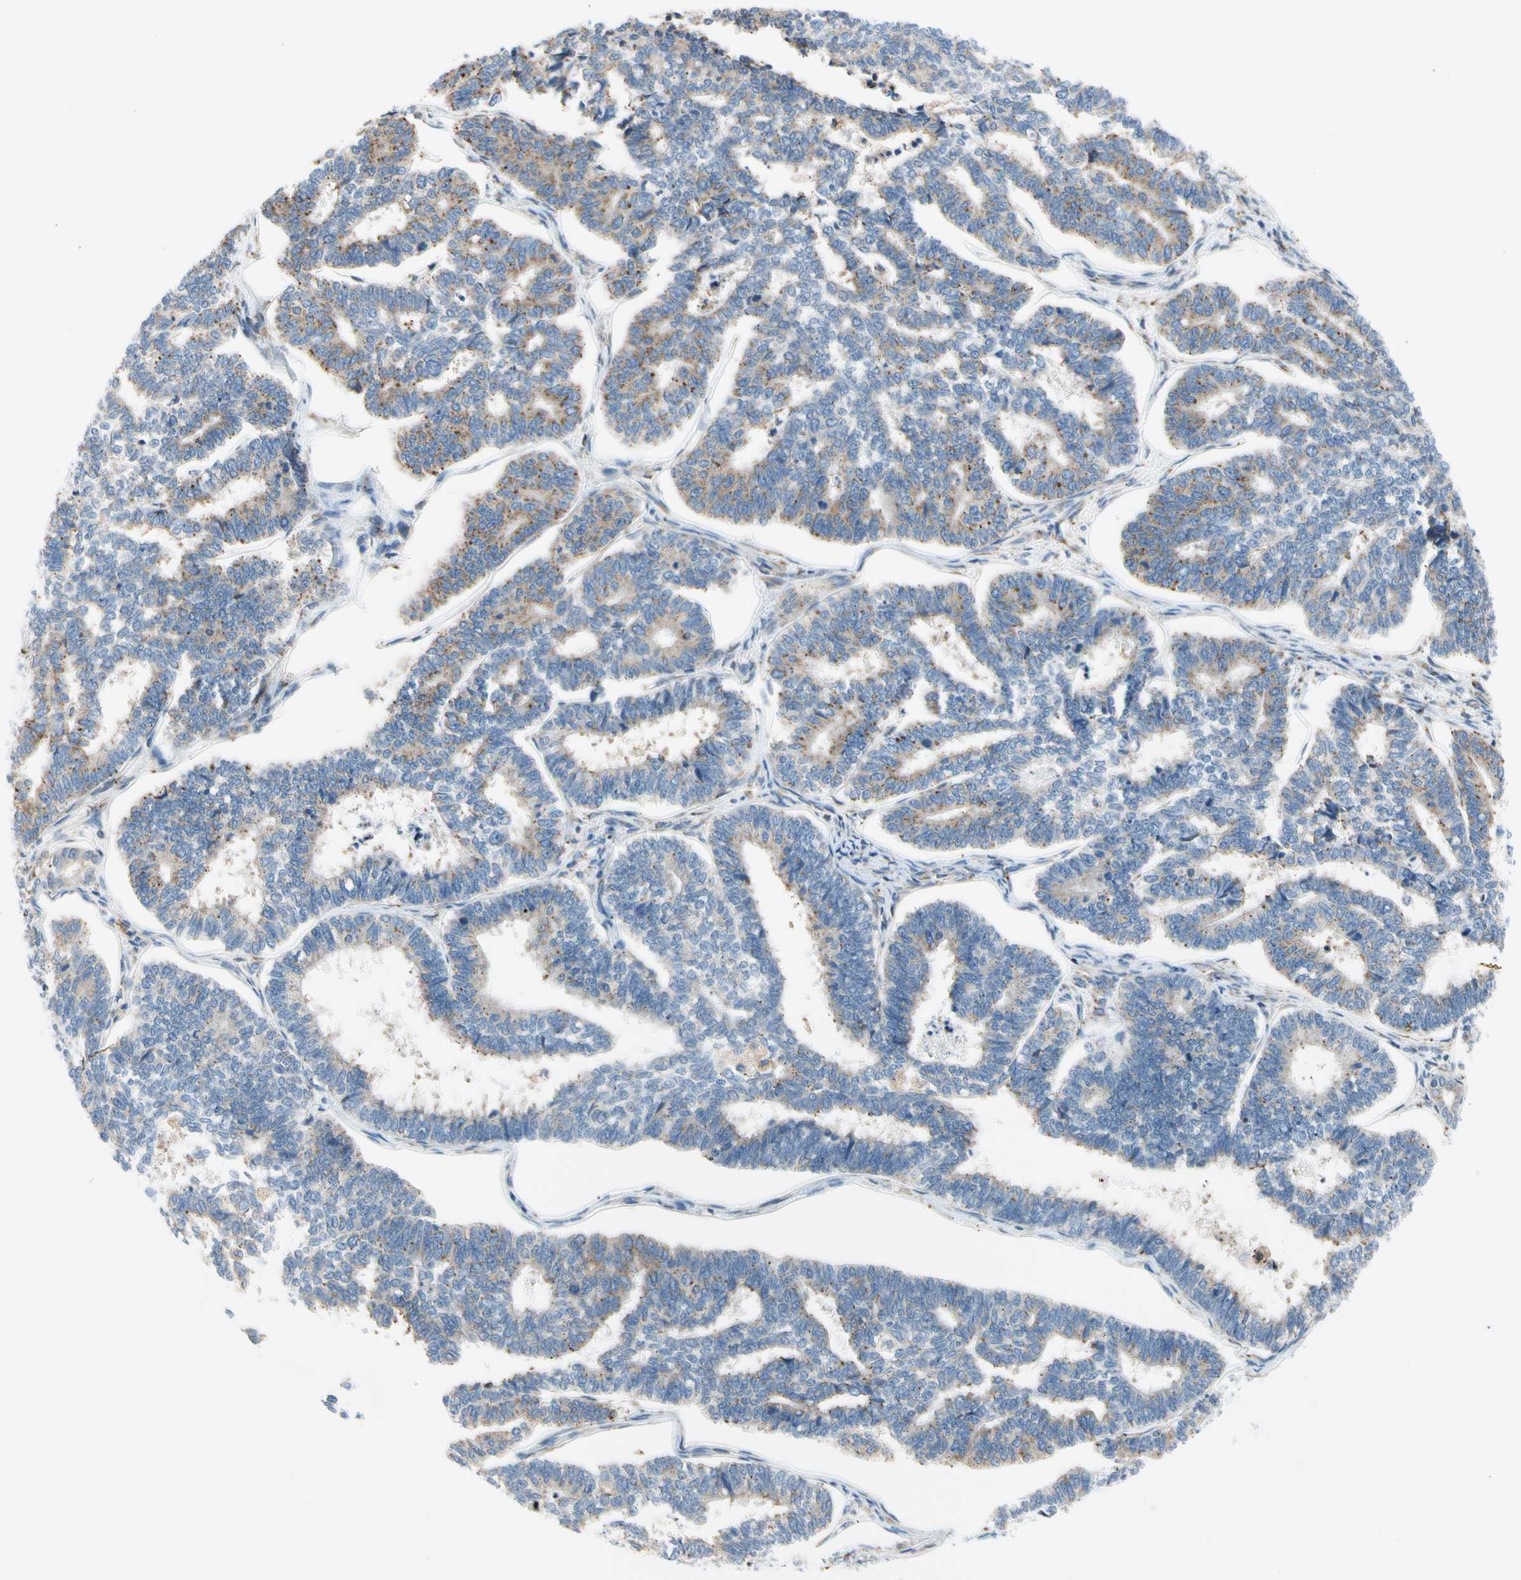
{"staining": {"intensity": "weak", "quantity": "<25%", "location": "cytoplasmic/membranous"}, "tissue": "endometrial cancer", "cell_type": "Tumor cells", "image_type": "cancer", "snomed": [{"axis": "morphology", "description": "Adenocarcinoma, NOS"}, {"axis": "topography", "description": "Endometrium"}], "caption": "Endometrial adenocarcinoma was stained to show a protein in brown. There is no significant expression in tumor cells. (DAB immunohistochemistry visualized using brightfield microscopy, high magnification).", "gene": "STXBP1", "patient": {"sex": "female", "age": 70}}